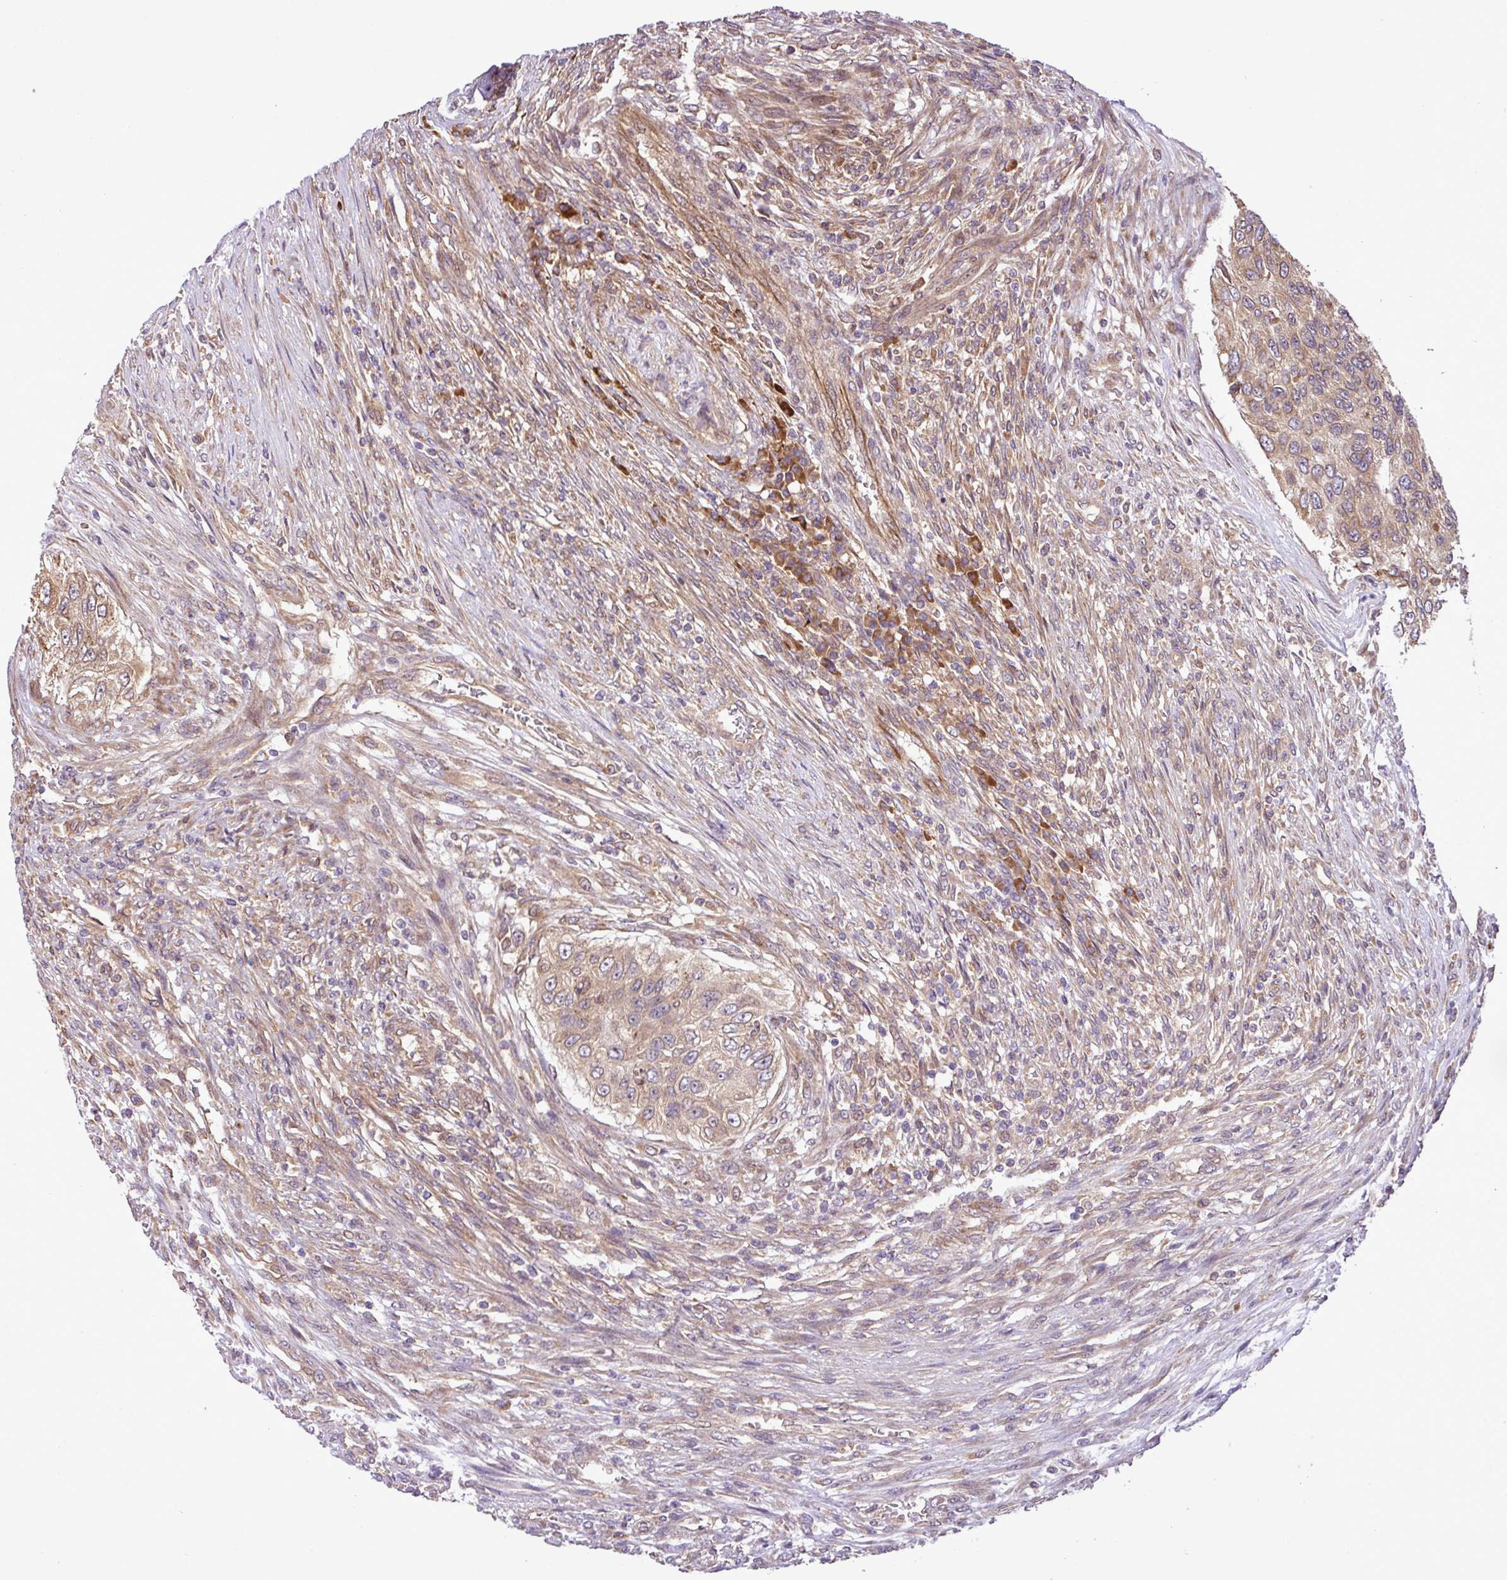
{"staining": {"intensity": "moderate", "quantity": "25%-75%", "location": "cytoplasmic/membranous"}, "tissue": "urothelial cancer", "cell_type": "Tumor cells", "image_type": "cancer", "snomed": [{"axis": "morphology", "description": "Urothelial carcinoma, High grade"}, {"axis": "topography", "description": "Urinary bladder"}], "caption": "Human urothelial cancer stained for a protein (brown) shows moderate cytoplasmic/membranous positive expression in approximately 25%-75% of tumor cells.", "gene": "DLGAP4", "patient": {"sex": "female", "age": 60}}